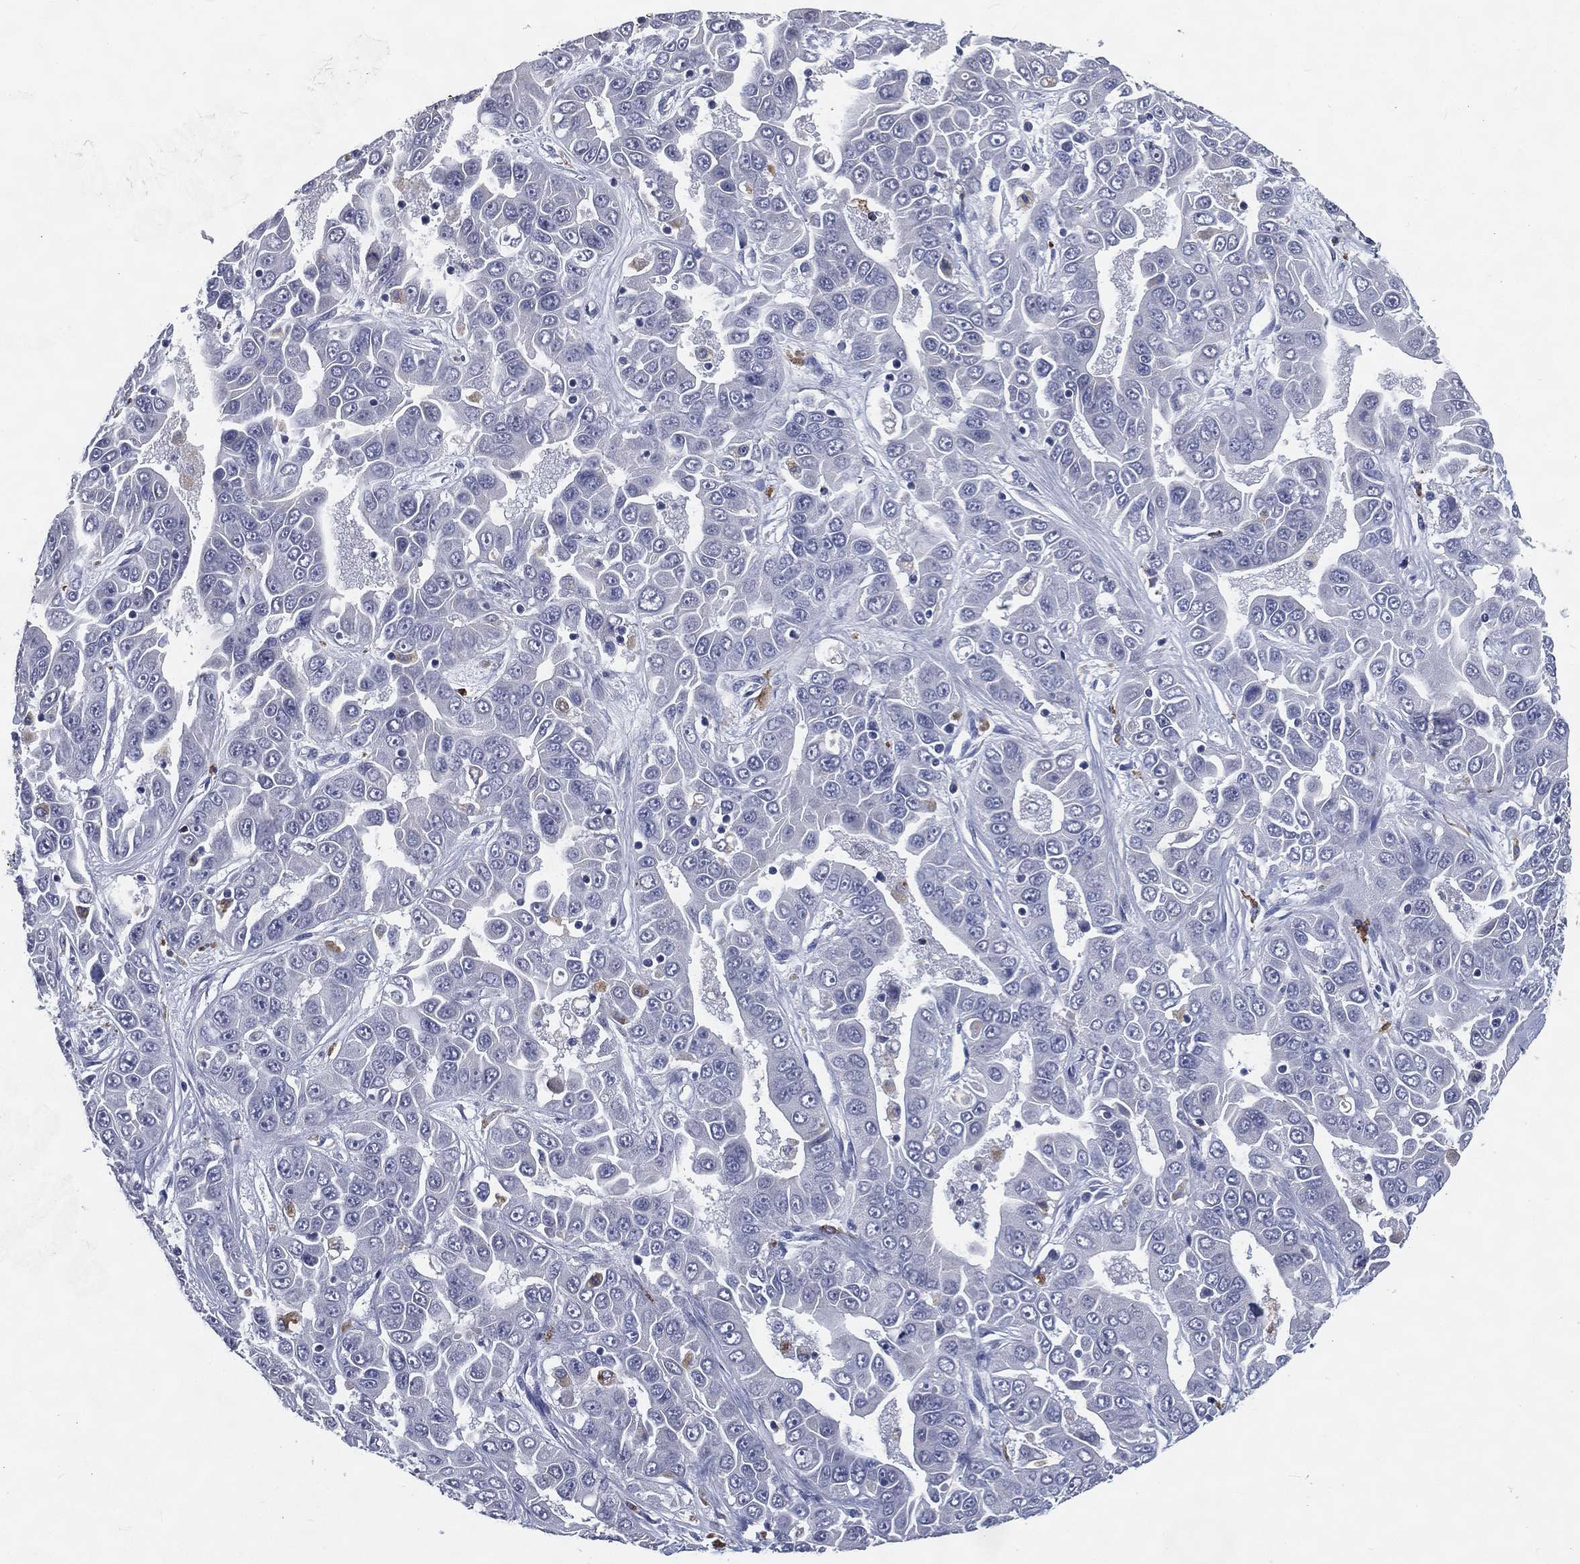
{"staining": {"intensity": "negative", "quantity": "none", "location": "none"}, "tissue": "liver cancer", "cell_type": "Tumor cells", "image_type": "cancer", "snomed": [{"axis": "morphology", "description": "Cholangiocarcinoma"}, {"axis": "topography", "description": "Liver"}], "caption": "High power microscopy photomicrograph of an immunohistochemistry photomicrograph of liver cancer (cholangiocarcinoma), revealing no significant staining in tumor cells.", "gene": "IFT27", "patient": {"sex": "female", "age": 52}}